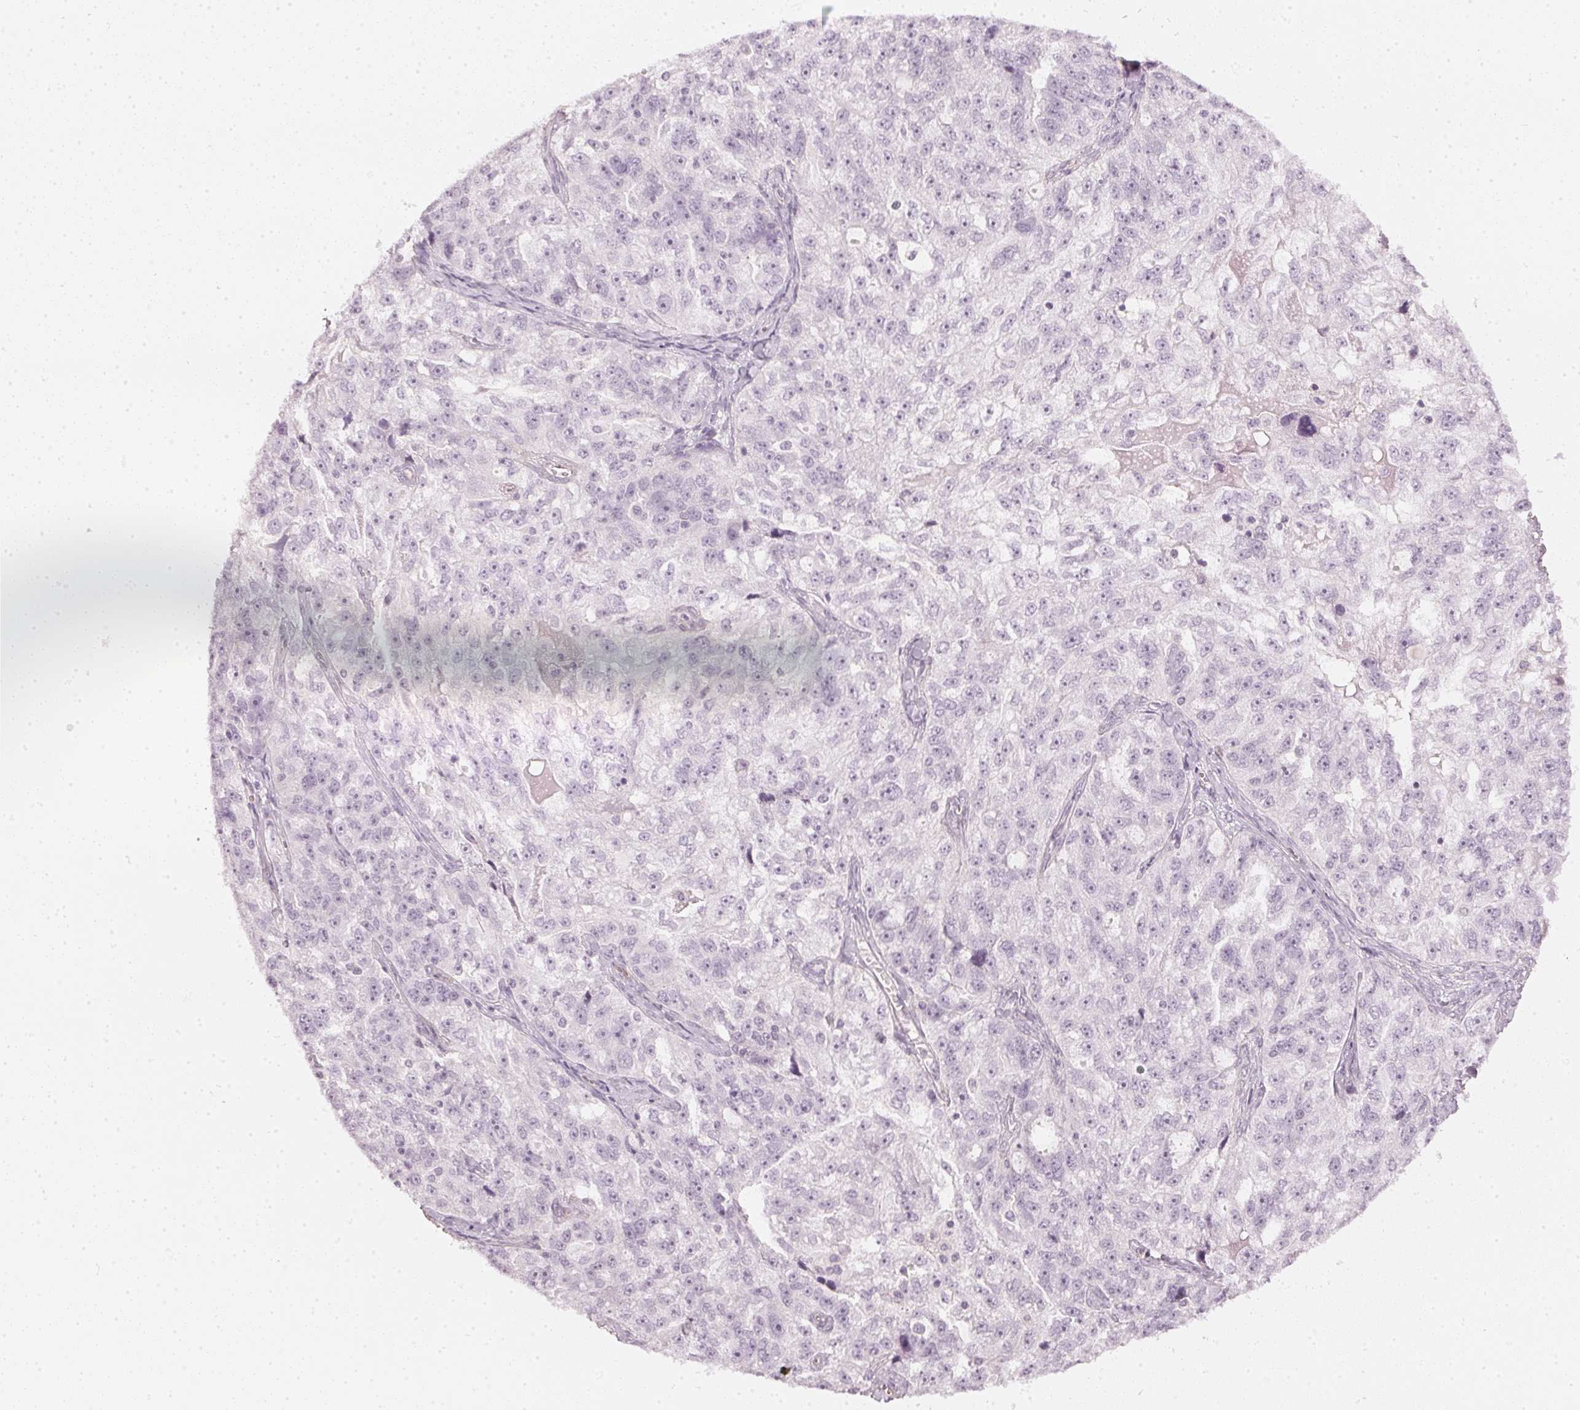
{"staining": {"intensity": "negative", "quantity": "none", "location": "none"}, "tissue": "ovarian cancer", "cell_type": "Tumor cells", "image_type": "cancer", "snomed": [{"axis": "morphology", "description": "Cystadenocarcinoma, serous, NOS"}, {"axis": "topography", "description": "Ovary"}], "caption": "Immunohistochemistry photomicrograph of neoplastic tissue: human ovarian cancer stained with DAB (3,3'-diaminobenzidine) shows no significant protein staining in tumor cells.", "gene": "APLP1", "patient": {"sex": "female", "age": 51}}